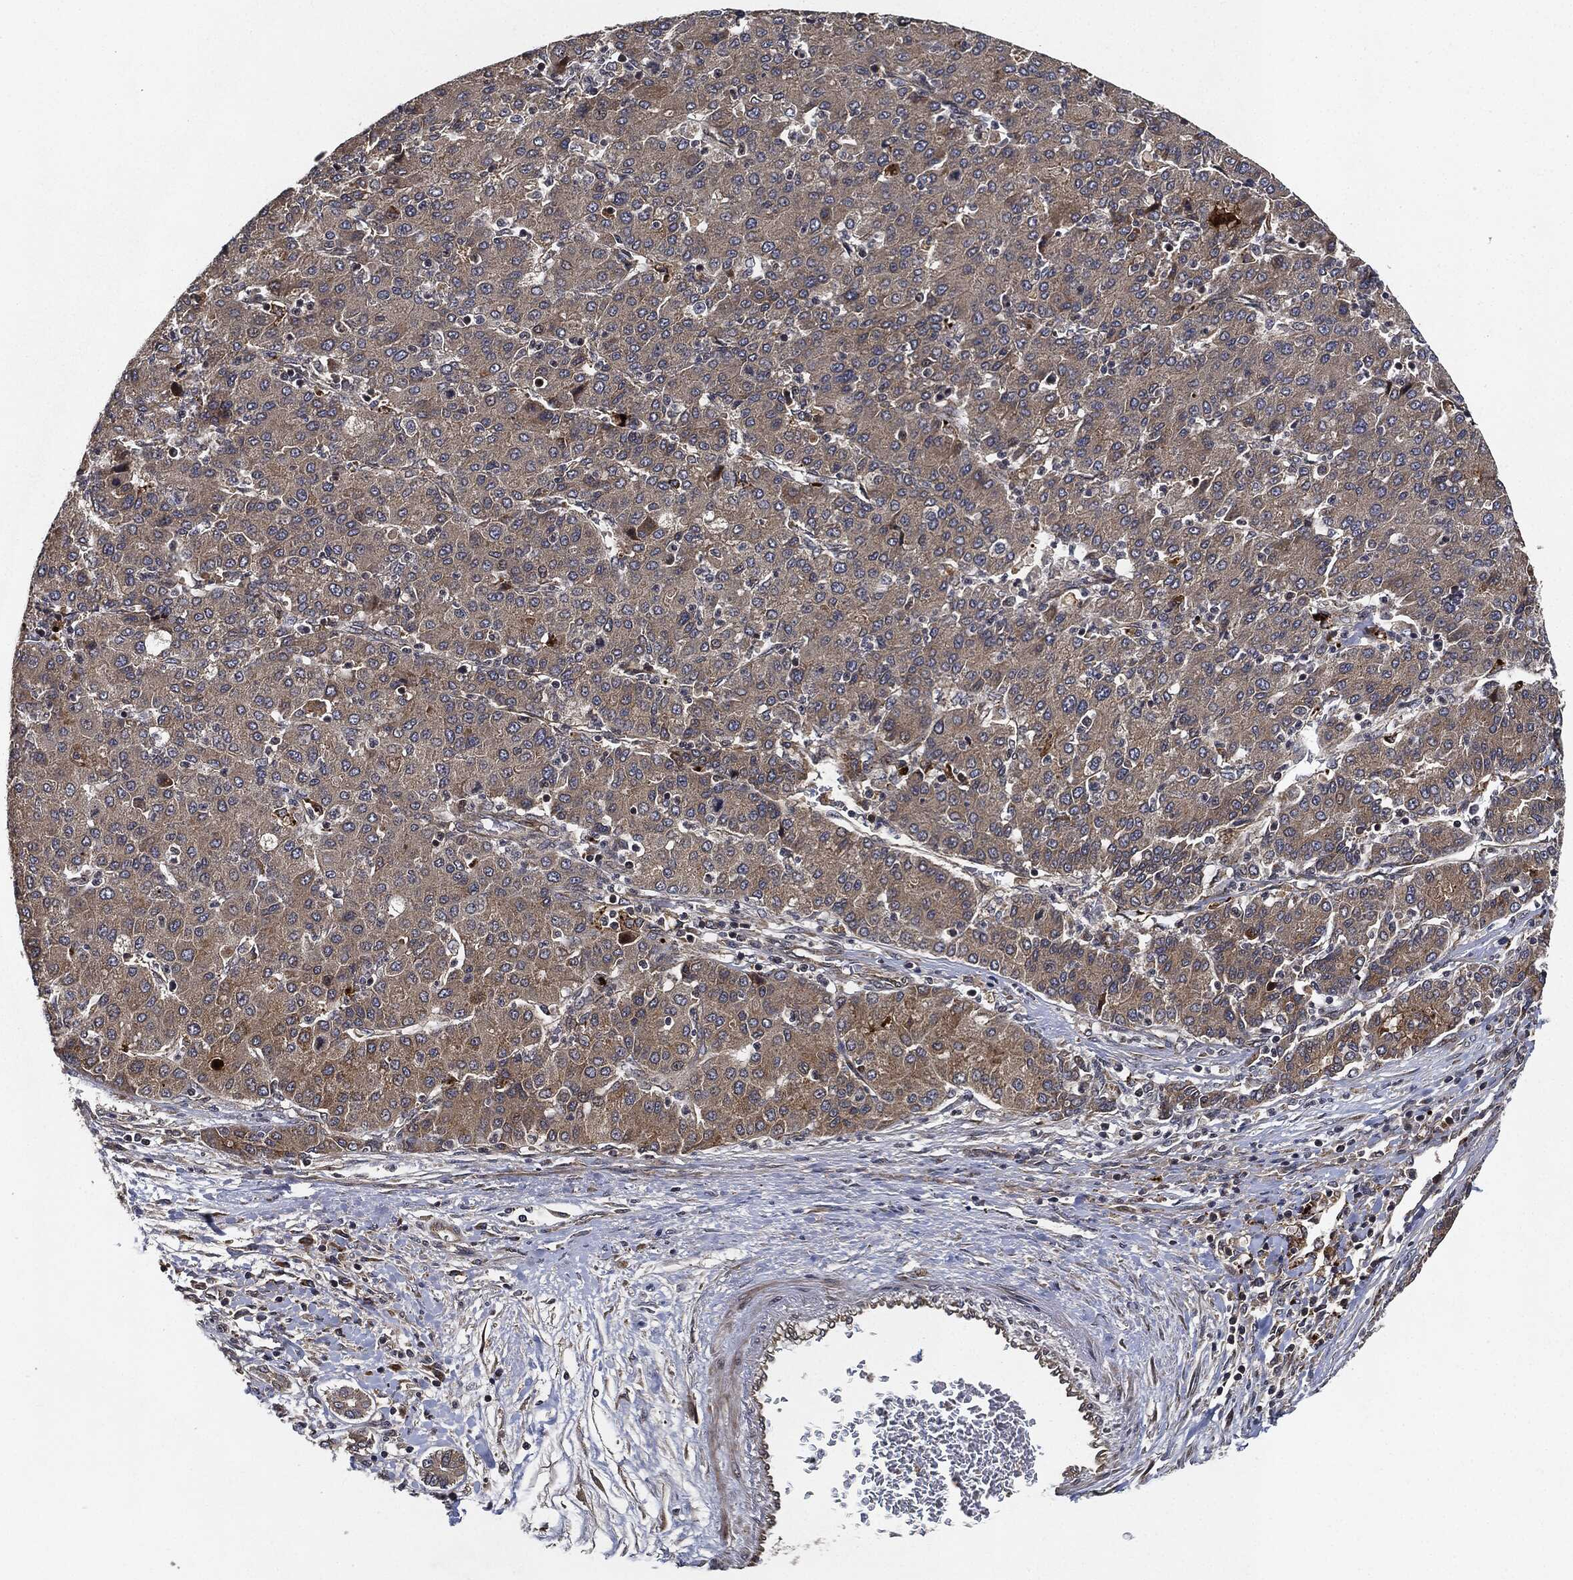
{"staining": {"intensity": "weak", "quantity": ">75%", "location": "cytoplasmic/membranous"}, "tissue": "liver cancer", "cell_type": "Tumor cells", "image_type": "cancer", "snomed": [{"axis": "morphology", "description": "Carcinoma, Hepatocellular, NOS"}, {"axis": "topography", "description": "Liver"}], "caption": "This is an image of IHC staining of hepatocellular carcinoma (liver), which shows weak expression in the cytoplasmic/membranous of tumor cells.", "gene": "MLST8", "patient": {"sex": "male", "age": 65}}